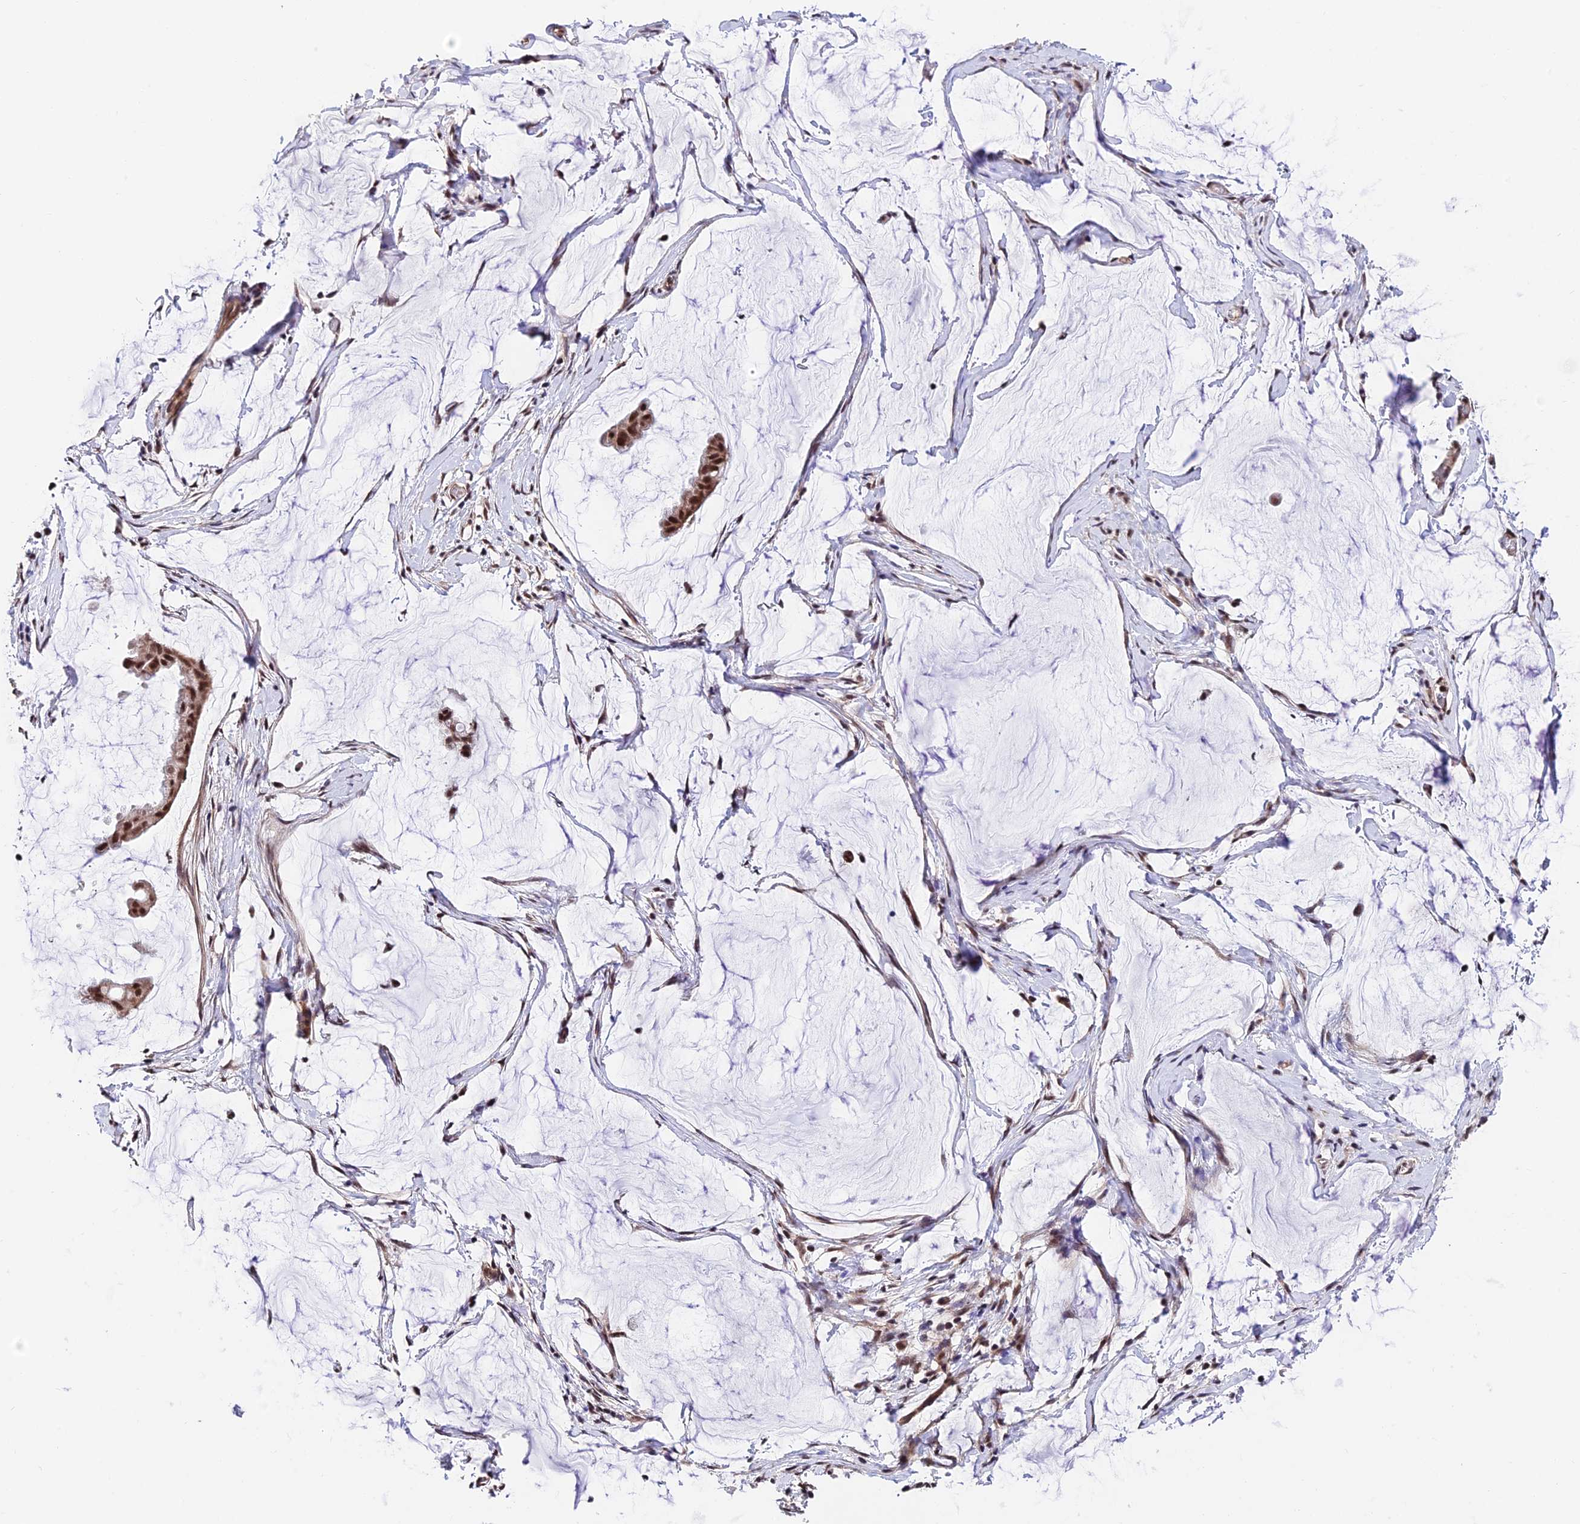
{"staining": {"intensity": "strong", "quantity": ">75%", "location": "nuclear"}, "tissue": "ovarian cancer", "cell_type": "Tumor cells", "image_type": "cancer", "snomed": [{"axis": "morphology", "description": "Cystadenocarcinoma, mucinous, NOS"}, {"axis": "topography", "description": "Ovary"}], "caption": "Protein expression analysis of human ovarian cancer reveals strong nuclear positivity in about >75% of tumor cells. (Stains: DAB (3,3'-diaminobenzidine) in brown, nuclei in blue, Microscopy: brightfield microscopy at high magnification).", "gene": "RBM42", "patient": {"sex": "female", "age": 73}}